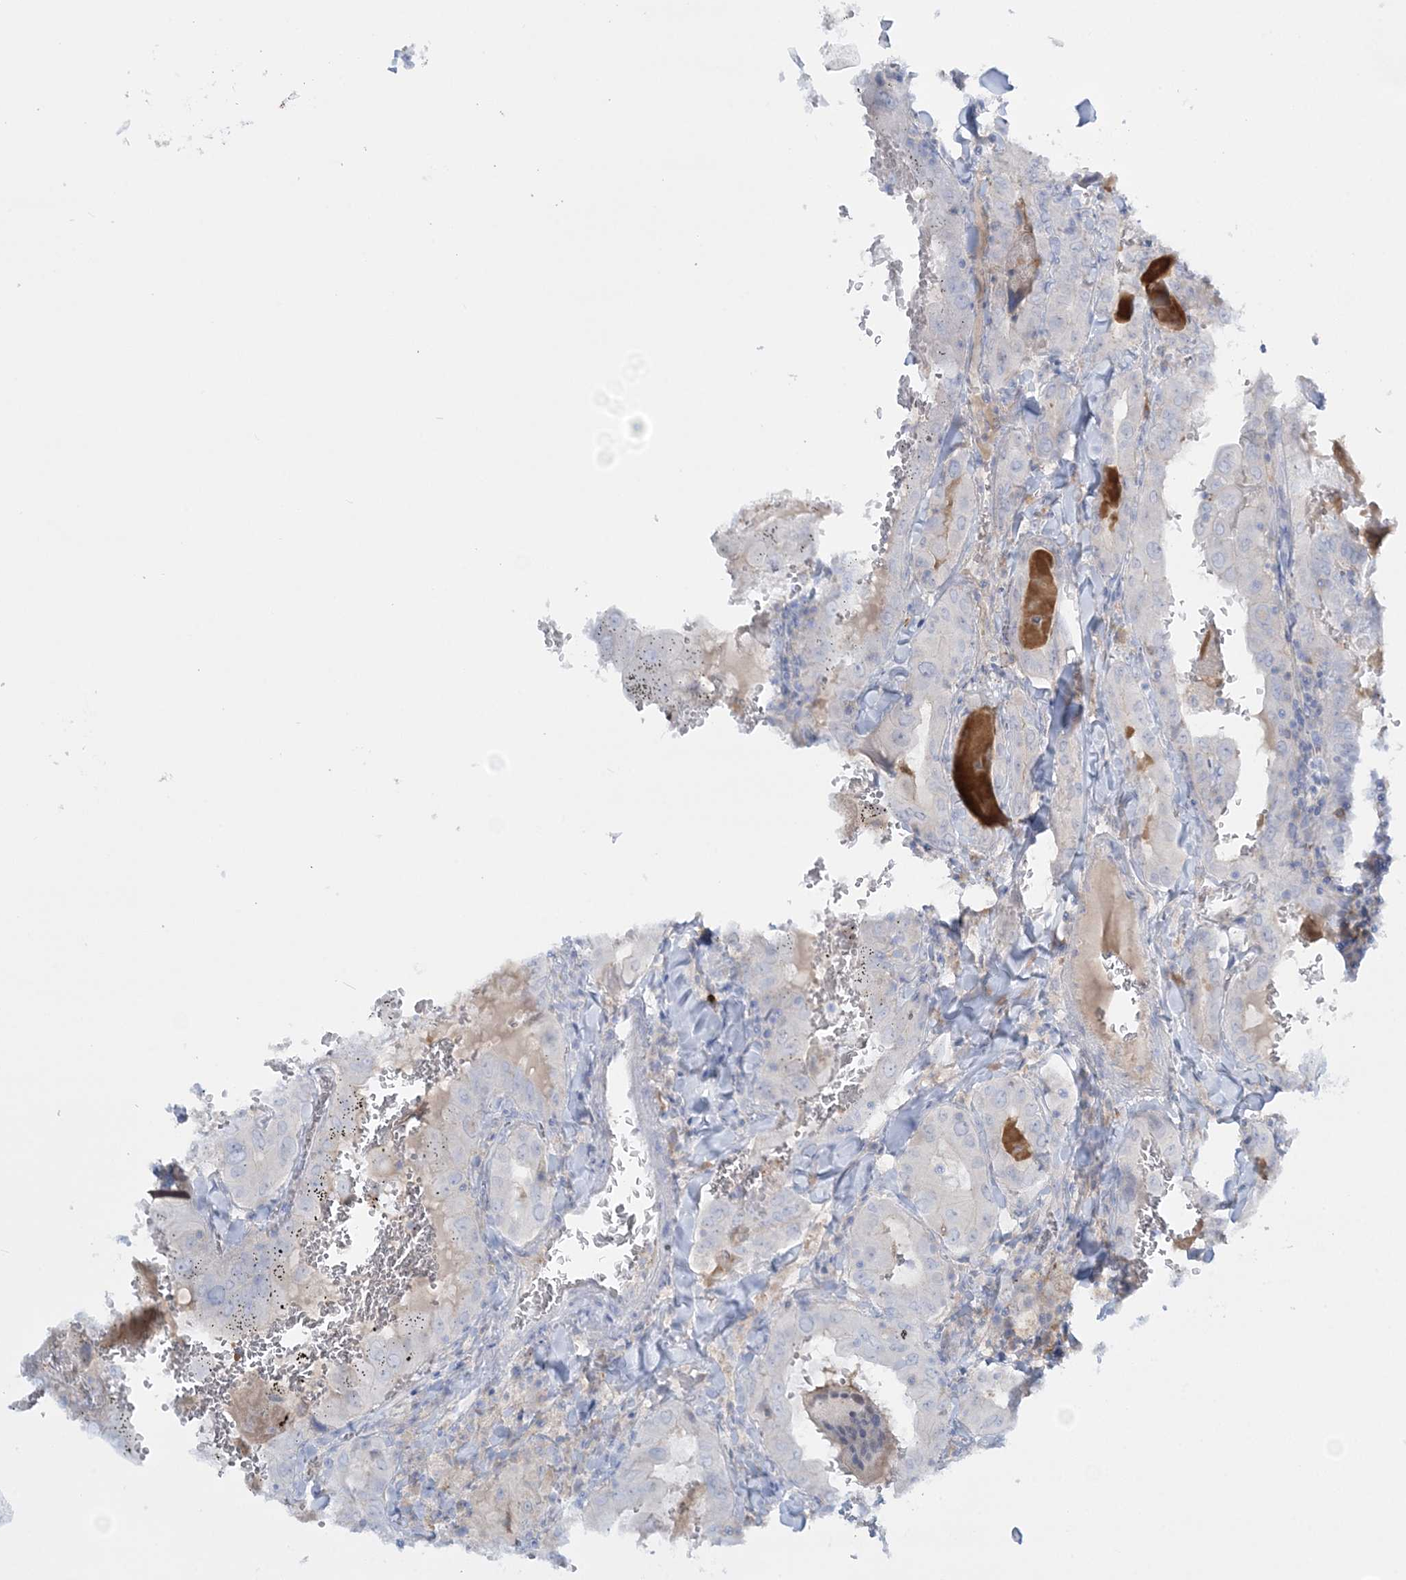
{"staining": {"intensity": "negative", "quantity": "none", "location": "none"}, "tissue": "thyroid cancer", "cell_type": "Tumor cells", "image_type": "cancer", "snomed": [{"axis": "morphology", "description": "Papillary adenocarcinoma, NOS"}, {"axis": "topography", "description": "Thyroid gland"}], "caption": "The immunohistochemistry (IHC) micrograph has no significant staining in tumor cells of thyroid papillary adenocarcinoma tissue.", "gene": "WDSUB1", "patient": {"sex": "female", "age": 72}}